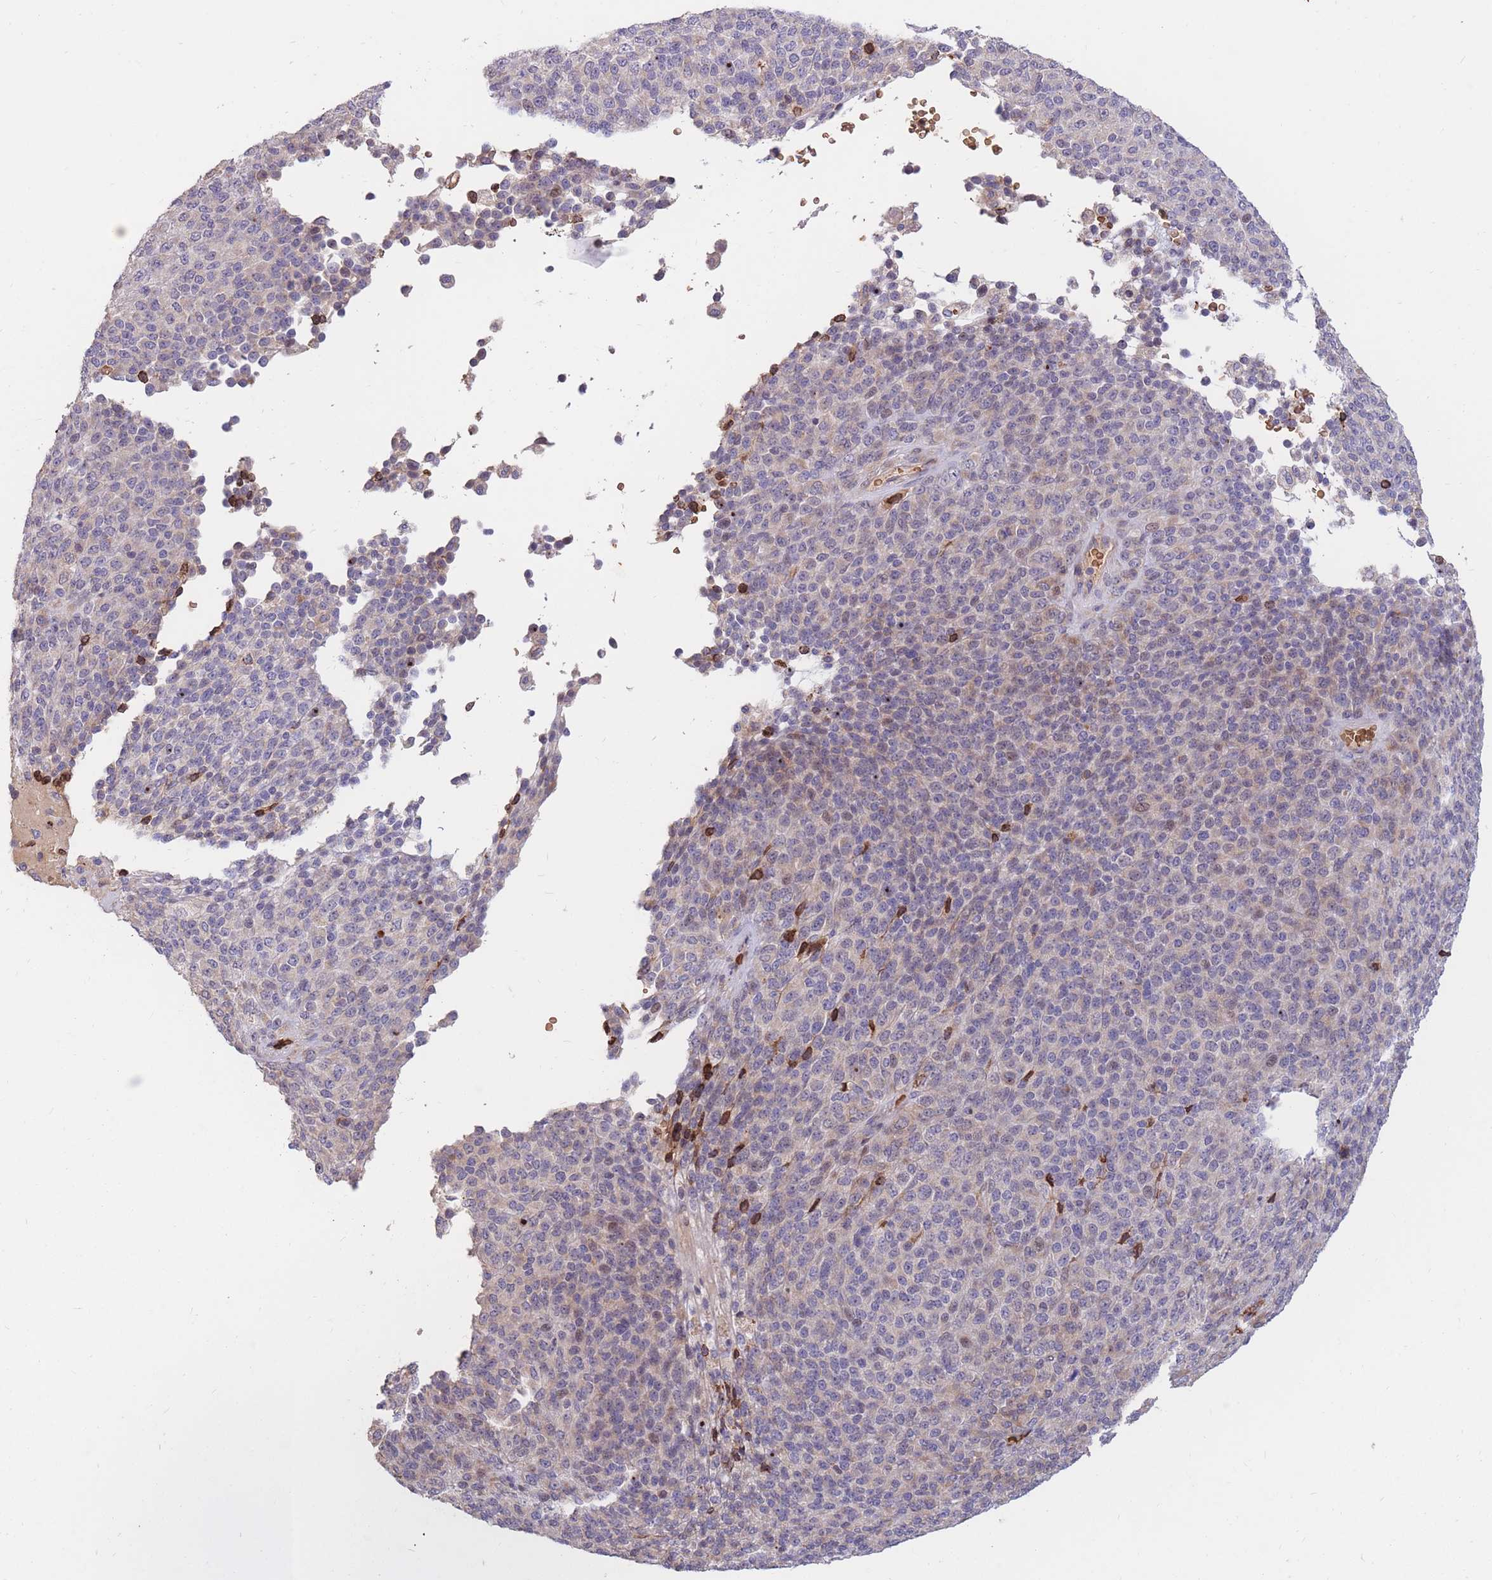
{"staining": {"intensity": "negative", "quantity": "none", "location": "none"}, "tissue": "melanoma", "cell_type": "Tumor cells", "image_type": "cancer", "snomed": [{"axis": "morphology", "description": "Malignant melanoma, Metastatic site"}, {"axis": "topography", "description": "Brain"}], "caption": "Histopathology image shows no significant protein staining in tumor cells of melanoma.", "gene": "ATP10D", "patient": {"sex": "female", "age": 56}}